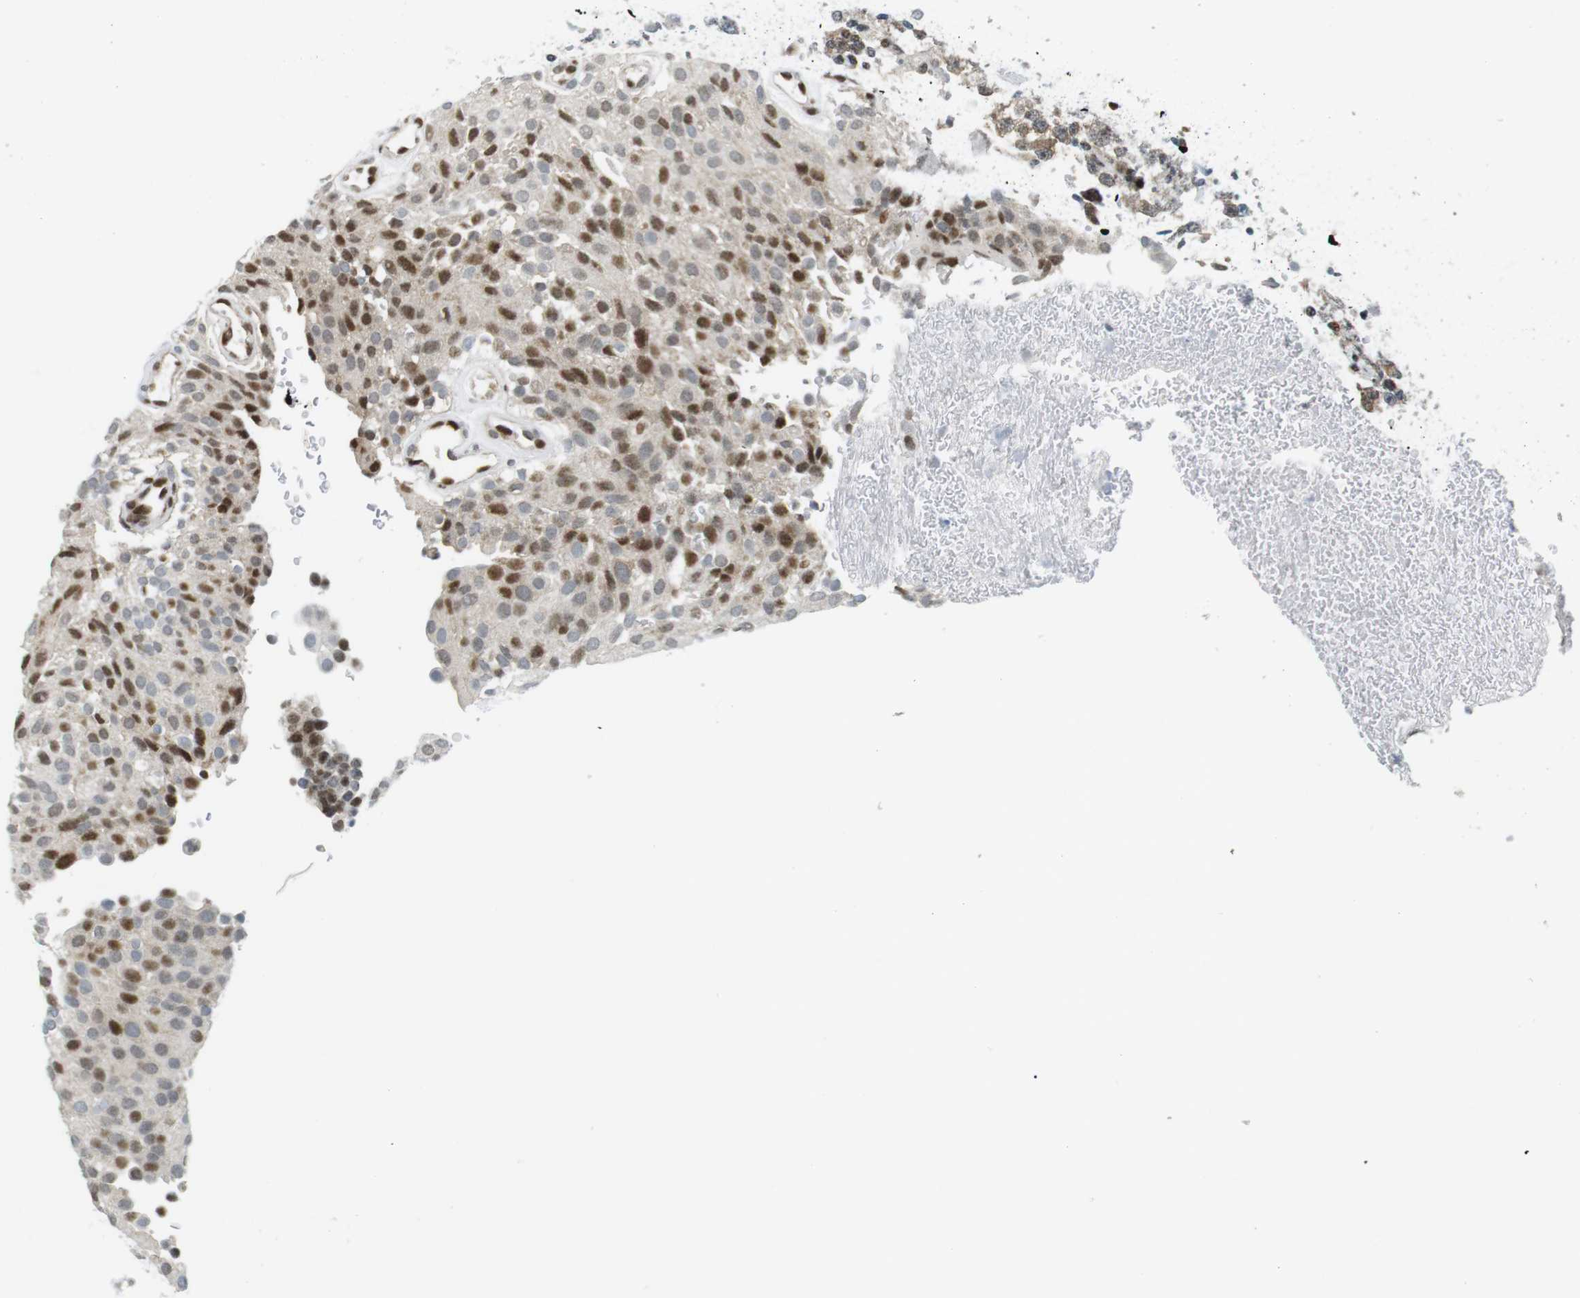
{"staining": {"intensity": "moderate", "quantity": "25%-75%", "location": "nuclear"}, "tissue": "urothelial cancer", "cell_type": "Tumor cells", "image_type": "cancer", "snomed": [{"axis": "morphology", "description": "Urothelial carcinoma, Low grade"}, {"axis": "topography", "description": "Urinary bladder"}], "caption": "The image shows a brown stain indicating the presence of a protein in the nuclear of tumor cells in urothelial carcinoma (low-grade).", "gene": "CDC27", "patient": {"sex": "male", "age": 78}}